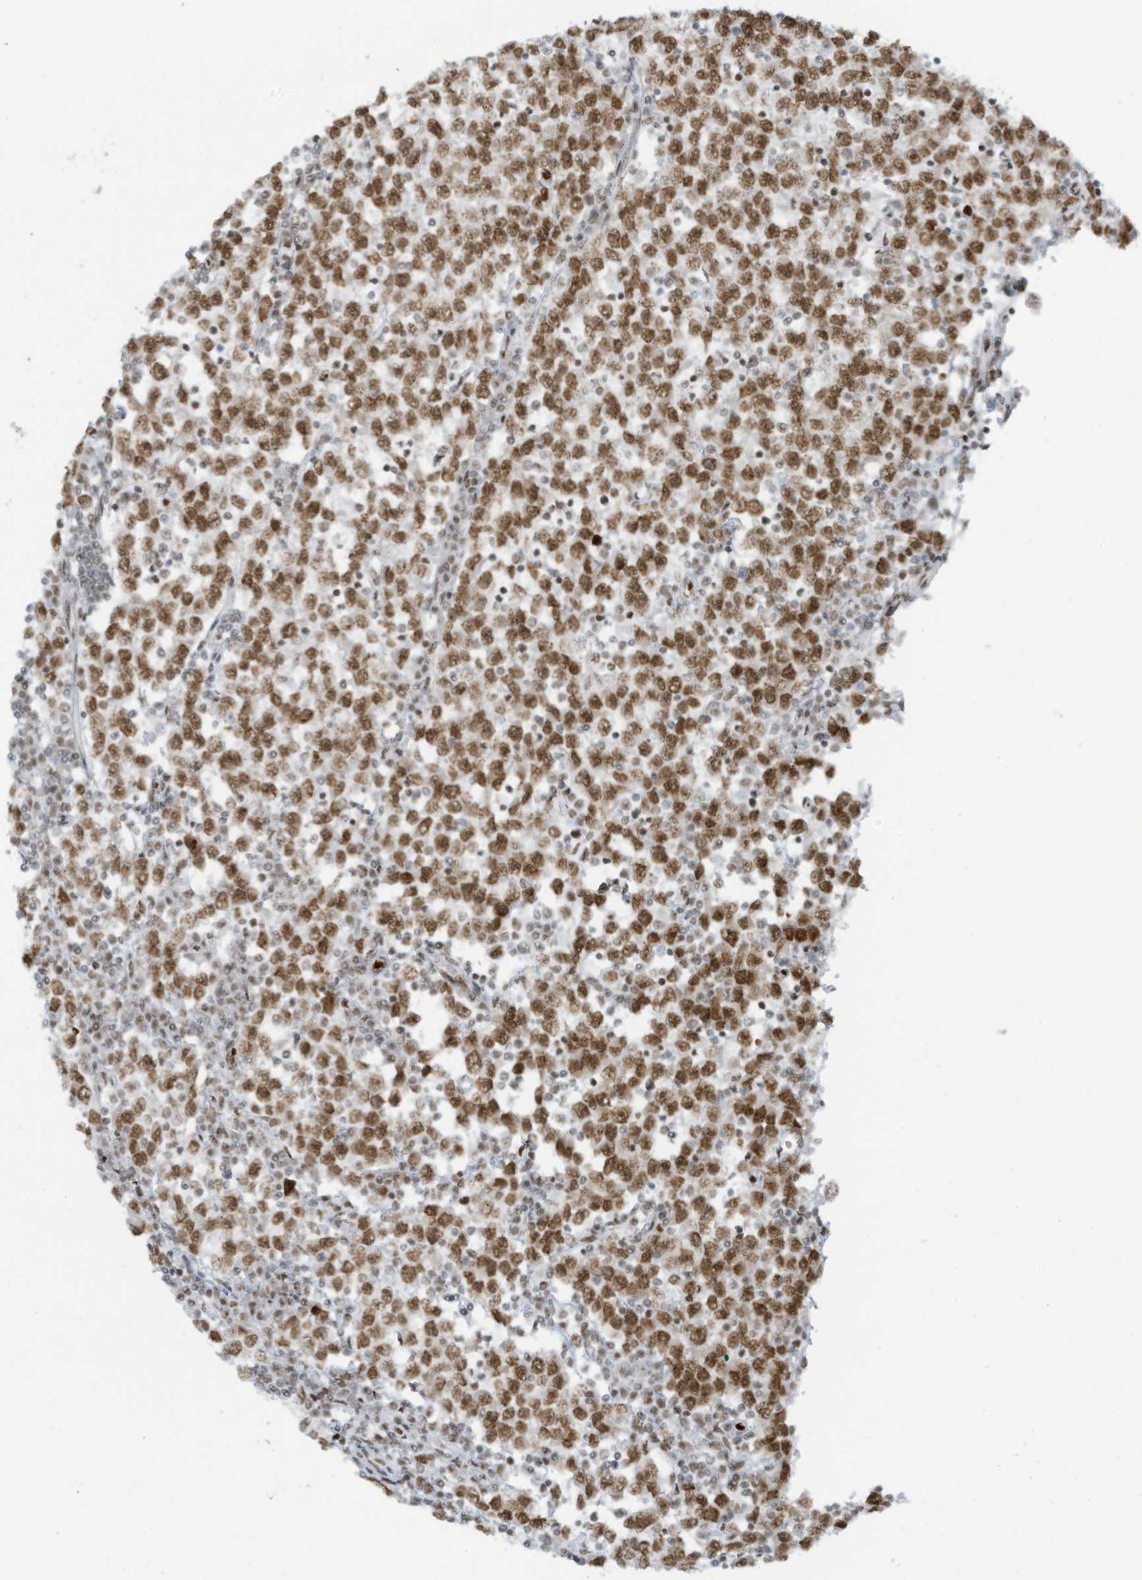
{"staining": {"intensity": "strong", "quantity": ">75%", "location": "nuclear"}, "tissue": "testis cancer", "cell_type": "Tumor cells", "image_type": "cancer", "snomed": [{"axis": "morphology", "description": "Seminoma, NOS"}, {"axis": "topography", "description": "Testis"}], "caption": "Strong nuclear protein expression is appreciated in about >75% of tumor cells in testis seminoma.", "gene": "ECT2L", "patient": {"sex": "male", "age": 65}}